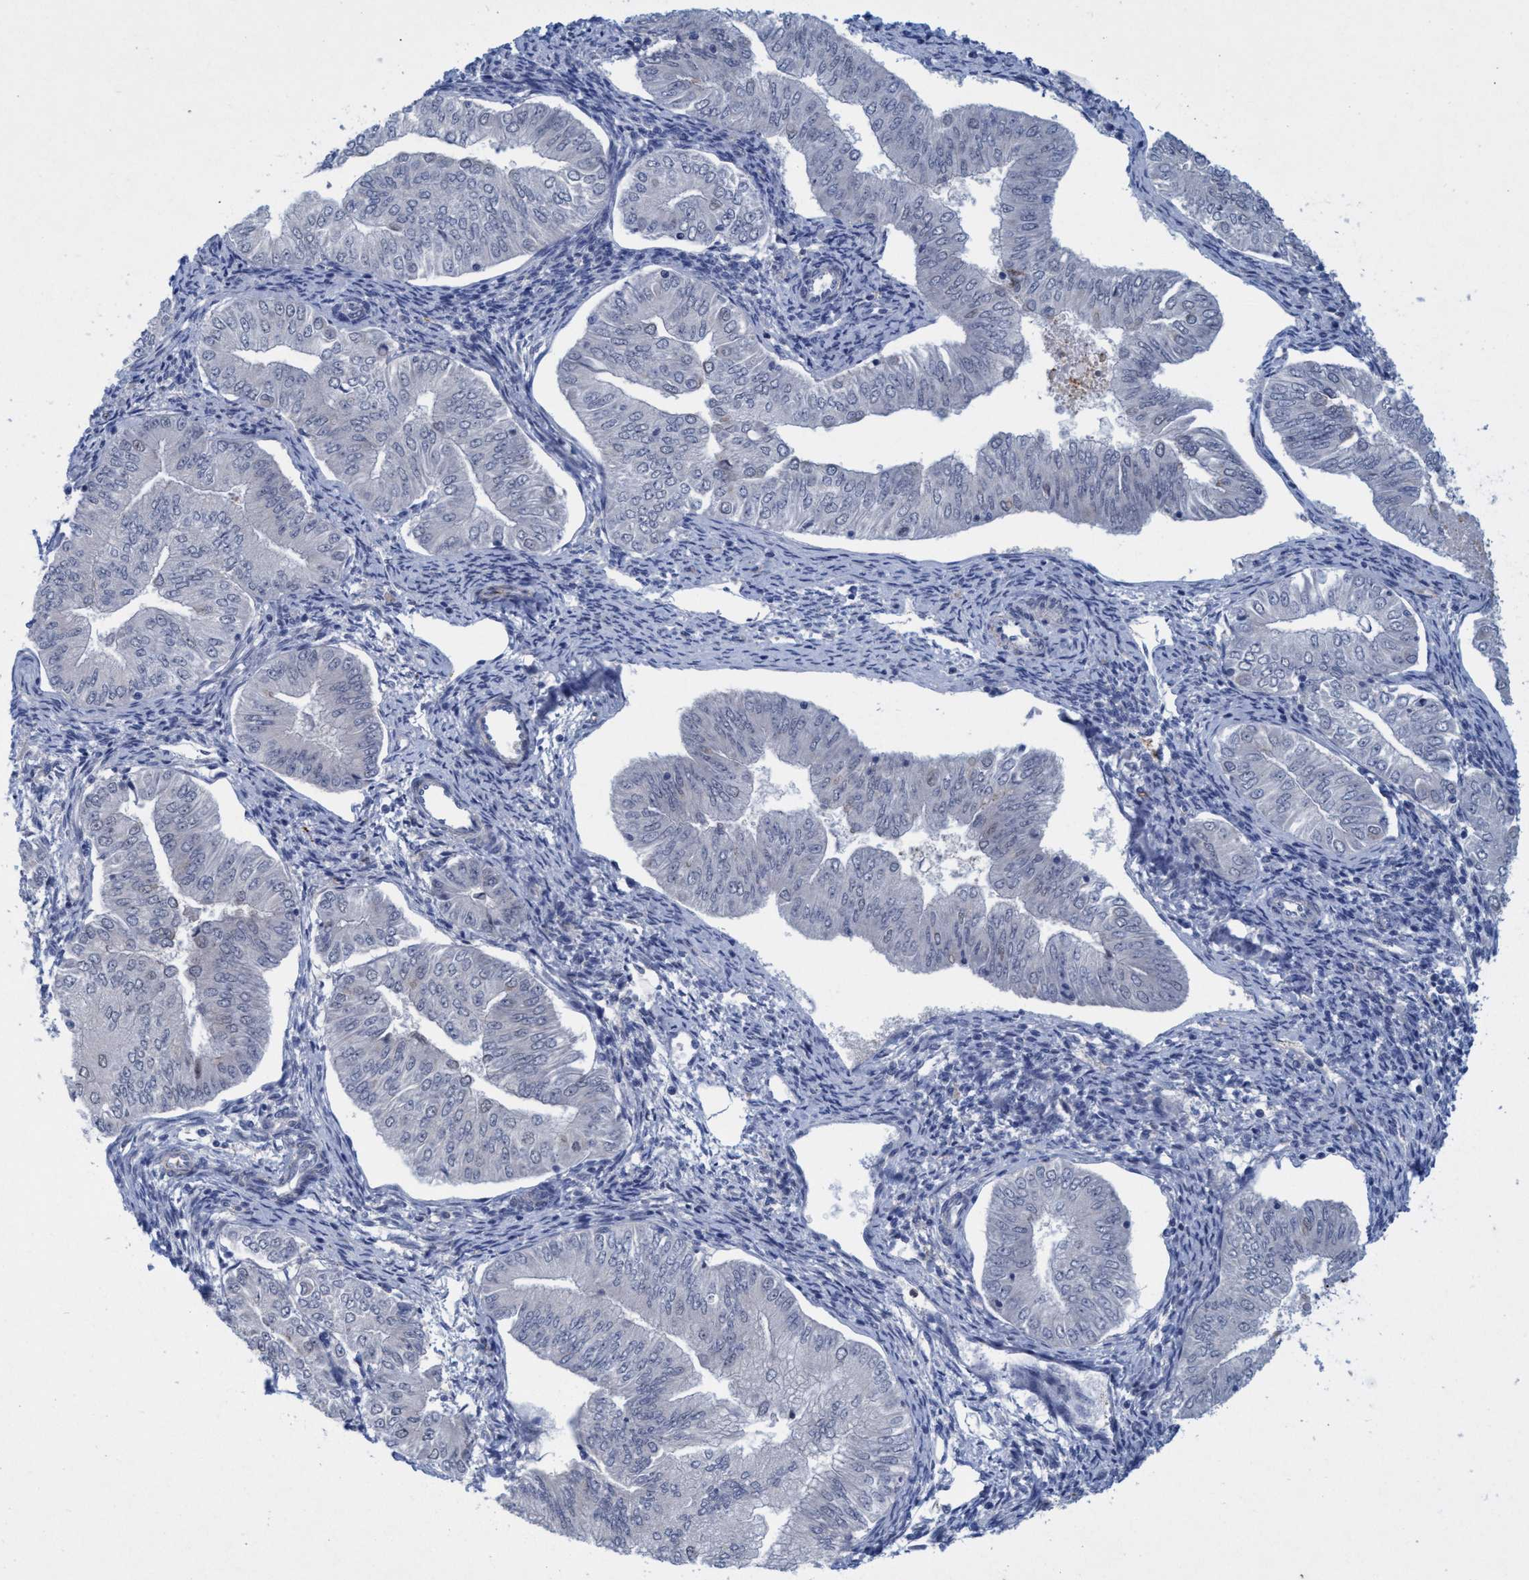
{"staining": {"intensity": "negative", "quantity": "none", "location": "none"}, "tissue": "endometrial cancer", "cell_type": "Tumor cells", "image_type": "cancer", "snomed": [{"axis": "morphology", "description": "Normal tissue, NOS"}, {"axis": "morphology", "description": "Adenocarcinoma, NOS"}, {"axis": "topography", "description": "Endometrium"}], "caption": "DAB (3,3'-diaminobenzidine) immunohistochemical staining of human adenocarcinoma (endometrial) shows no significant positivity in tumor cells.", "gene": "SLC43A2", "patient": {"sex": "female", "age": 53}}